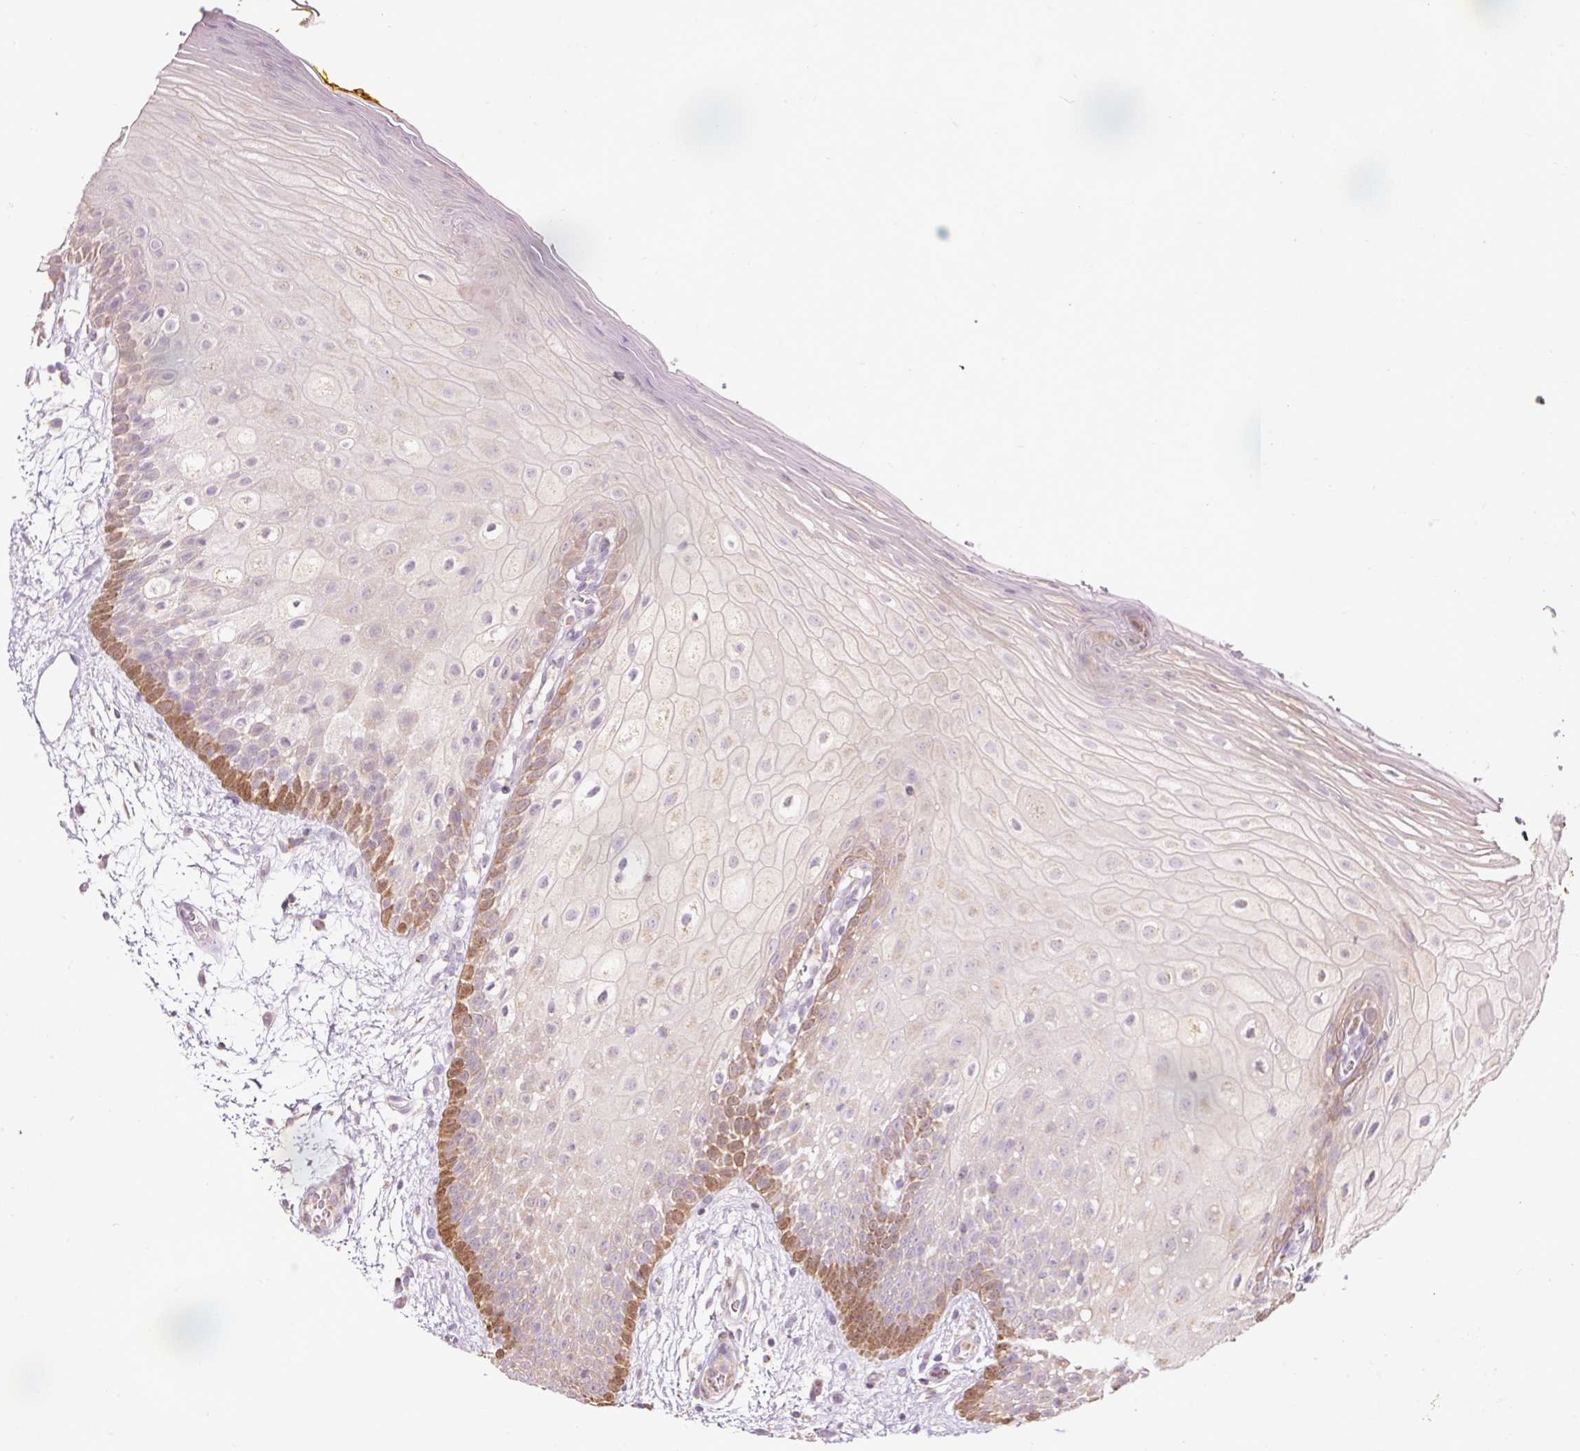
{"staining": {"intensity": "moderate", "quantity": "<25%", "location": "cytoplasmic/membranous"}, "tissue": "oral mucosa", "cell_type": "Squamous epithelial cells", "image_type": "normal", "snomed": [{"axis": "morphology", "description": "Normal tissue, NOS"}, {"axis": "morphology", "description": "Squamous cell carcinoma, NOS"}, {"axis": "topography", "description": "Oral tissue"}, {"axis": "topography", "description": "Tounge, NOS"}, {"axis": "topography", "description": "Head-Neck"}], "caption": "This photomicrograph shows normal oral mucosa stained with immunohistochemistry (IHC) to label a protein in brown. The cytoplasmic/membranous of squamous epithelial cells show moderate positivity for the protein. Nuclei are counter-stained blue.", "gene": "PRDX5", "patient": {"sex": "male", "age": 76}}